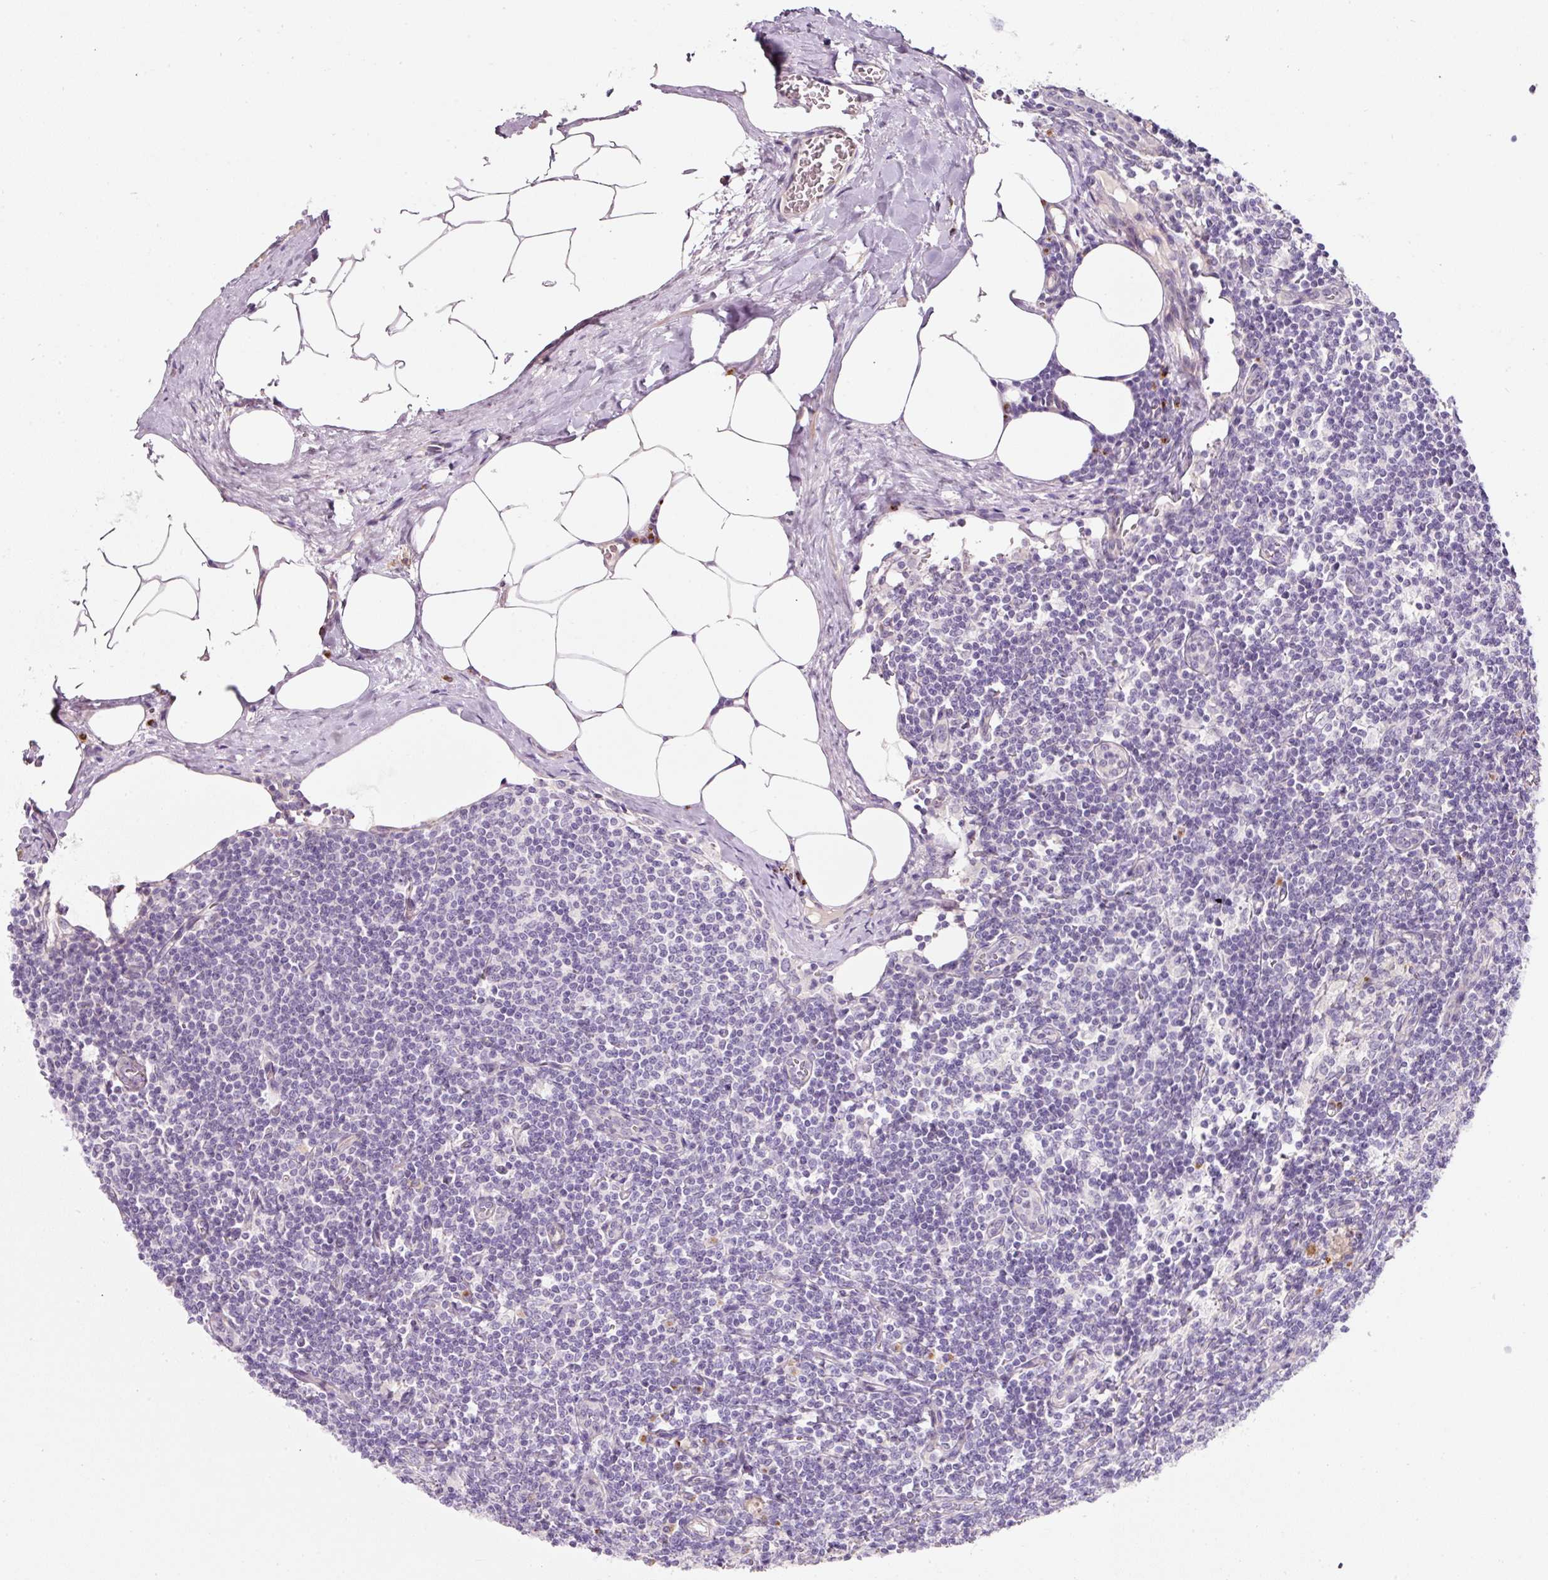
{"staining": {"intensity": "negative", "quantity": "none", "location": "none"}, "tissue": "lymph node", "cell_type": "Germinal center cells", "image_type": "normal", "snomed": [{"axis": "morphology", "description": "Normal tissue, NOS"}, {"axis": "topography", "description": "Lymph node"}], "caption": "Immunohistochemistry (IHC) histopathology image of benign lymph node: lymph node stained with DAB (3,3'-diaminobenzidine) exhibits no significant protein expression in germinal center cells. Nuclei are stained in blue.", "gene": "NBPF11", "patient": {"sex": "female", "age": 59}}